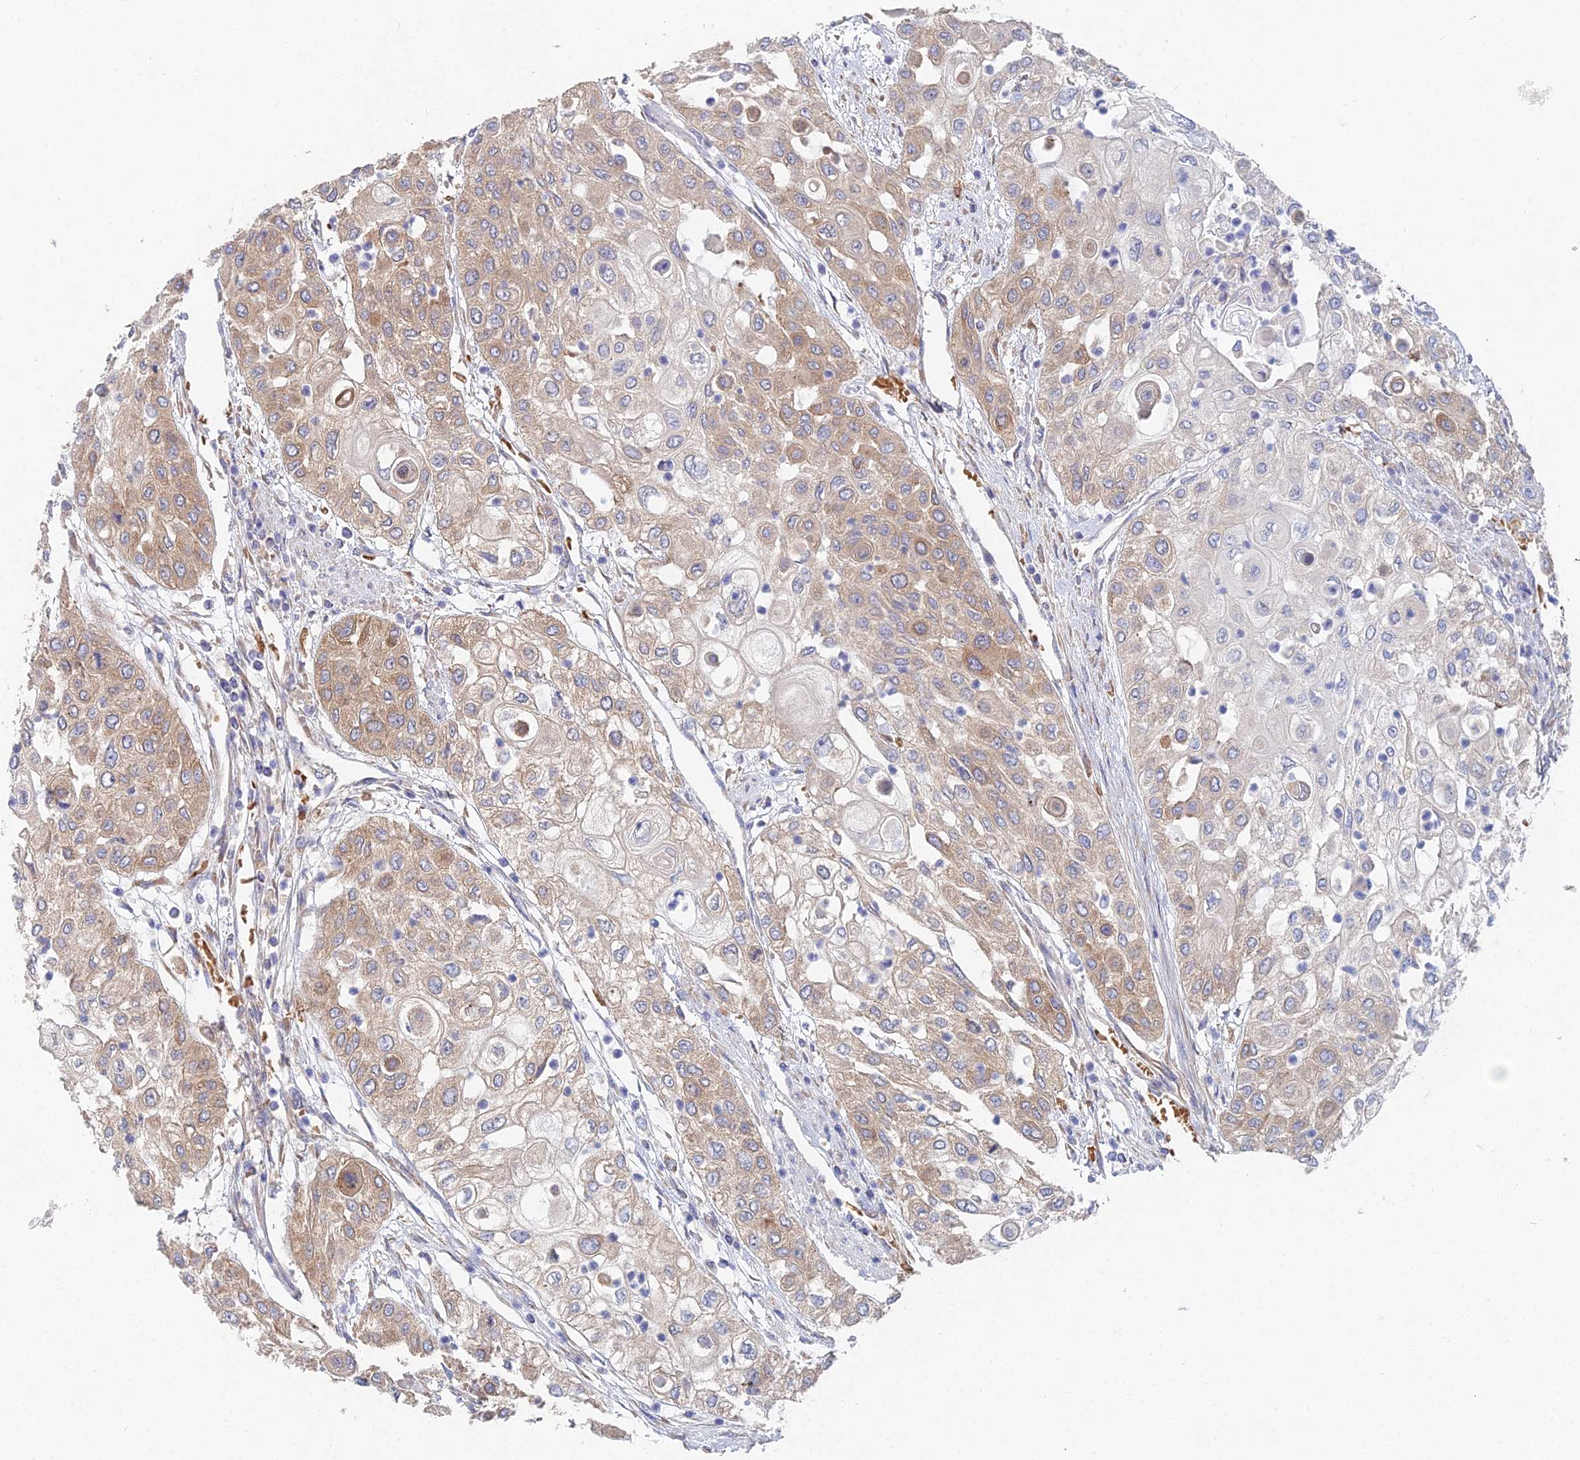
{"staining": {"intensity": "moderate", "quantity": "25%-75%", "location": "cytoplasmic/membranous"}, "tissue": "urothelial cancer", "cell_type": "Tumor cells", "image_type": "cancer", "snomed": [{"axis": "morphology", "description": "Urothelial carcinoma, High grade"}, {"axis": "topography", "description": "Urinary bladder"}], "caption": "Moderate cytoplasmic/membranous protein expression is identified in about 25%-75% of tumor cells in urothelial cancer.", "gene": "ELOF1", "patient": {"sex": "female", "age": 79}}